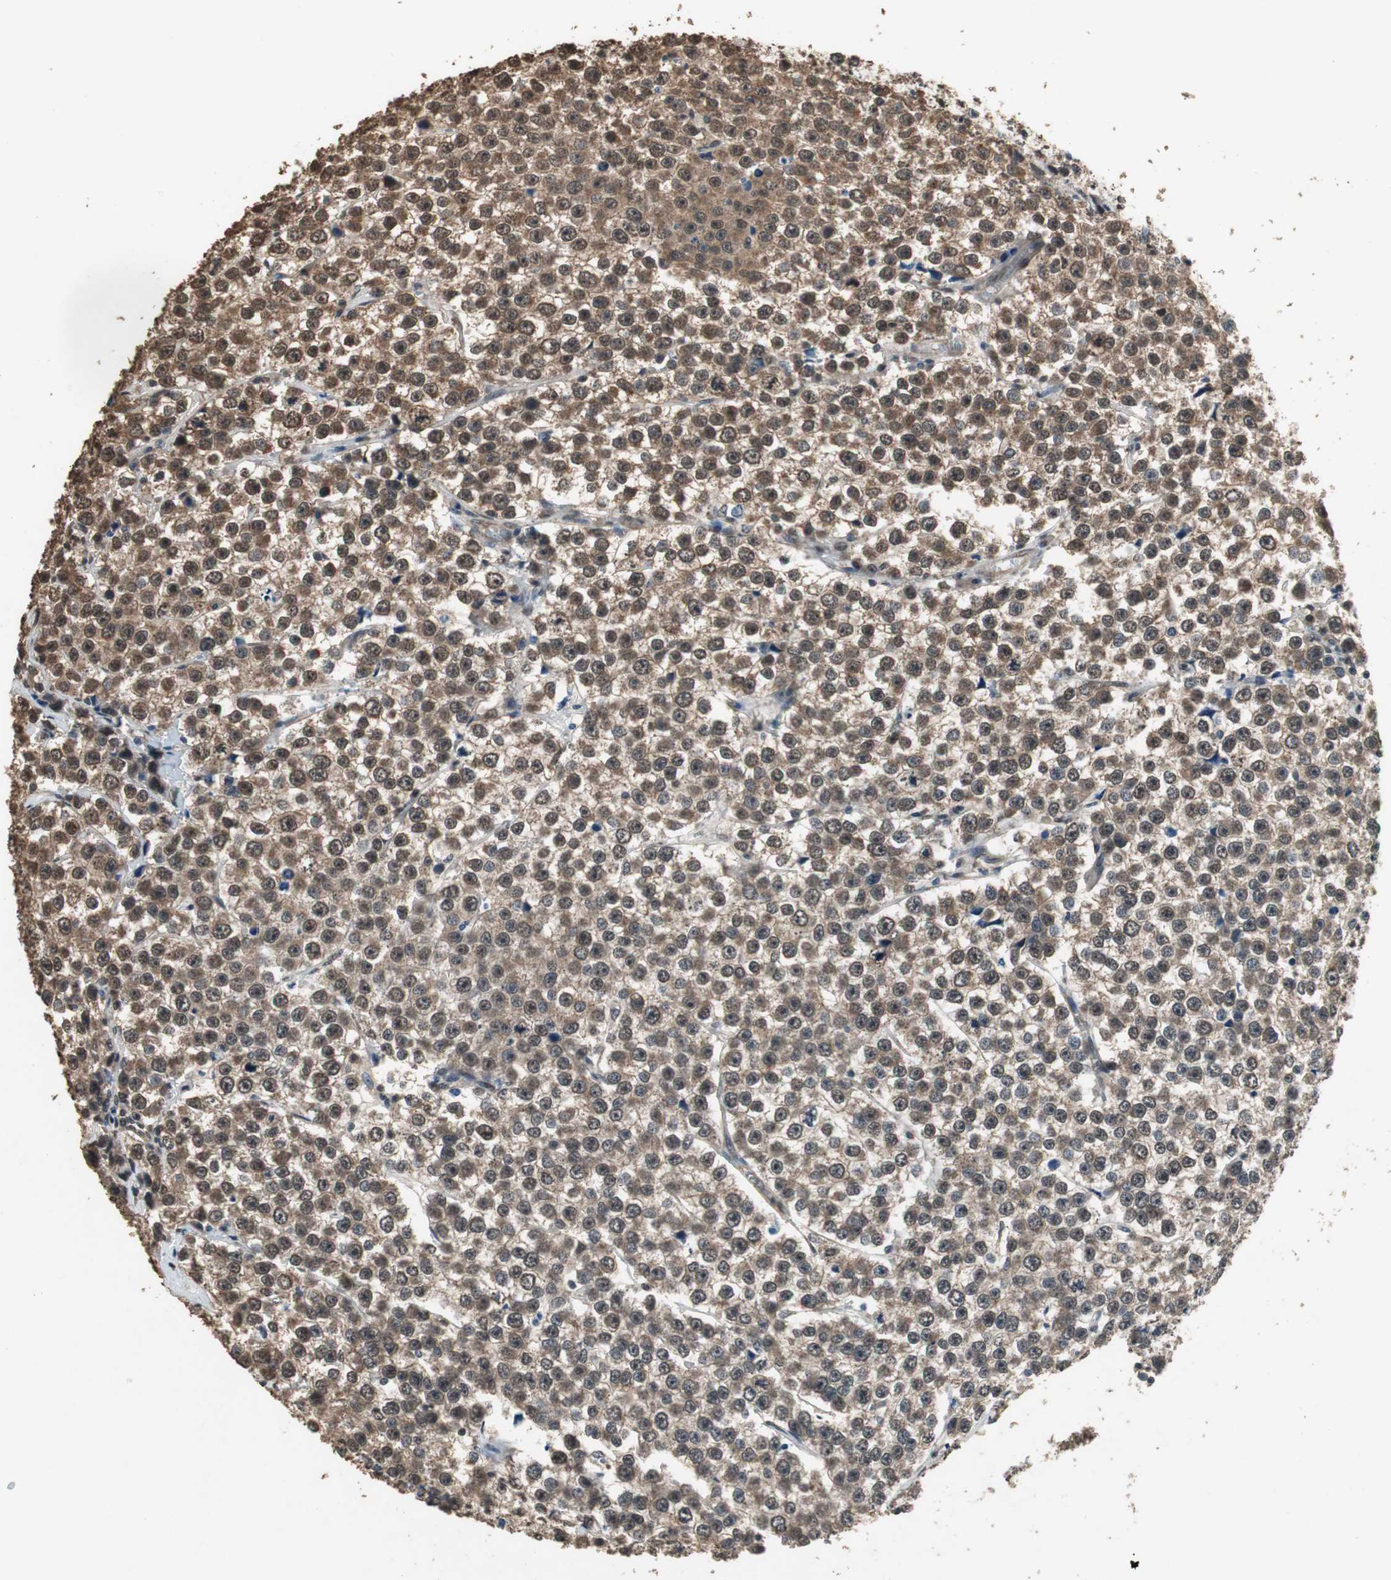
{"staining": {"intensity": "moderate", "quantity": ">75%", "location": "cytoplasmic/membranous,nuclear"}, "tissue": "testis cancer", "cell_type": "Tumor cells", "image_type": "cancer", "snomed": [{"axis": "morphology", "description": "Seminoma, NOS"}, {"axis": "morphology", "description": "Carcinoma, Embryonal, NOS"}, {"axis": "topography", "description": "Testis"}], "caption": "Immunohistochemical staining of seminoma (testis) shows medium levels of moderate cytoplasmic/membranous and nuclear staining in about >75% of tumor cells. (DAB IHC, brown staining for protein, blue staining for nuclei).", "gene": "PPP1R13B", "patient": {"sex": "male", "age": 52}}